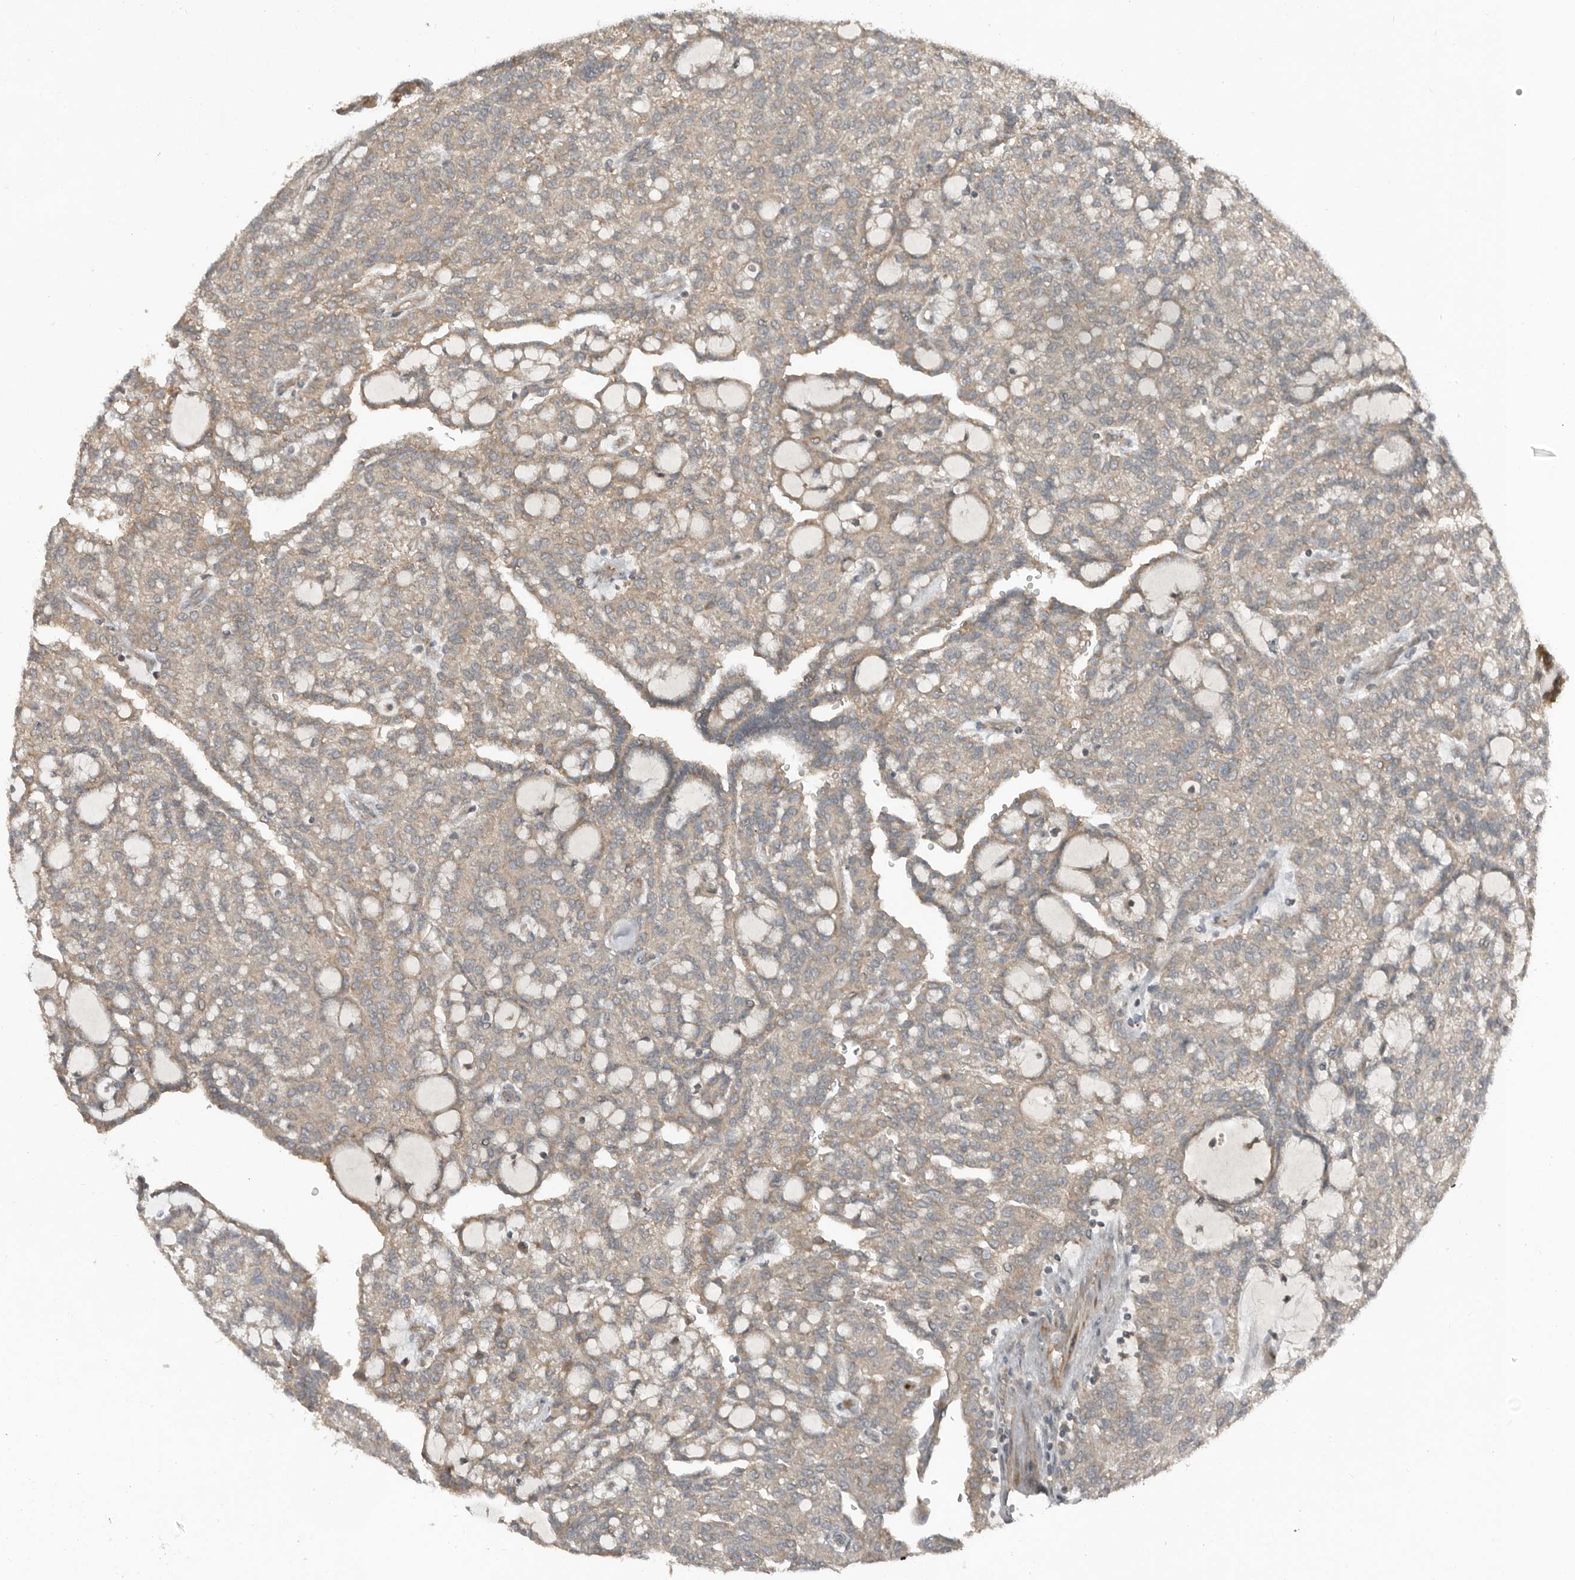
{"staining": {"intensity": "weak", "quantity": ">75%", "location": "cytoplasmic/membranous"}, "tissue": "renal cancer", "cell_type": "Tumor cells", "image_type": "cancer", "snomed": [{"axis": "morphology", "description": "Adenocarcinoma, NOS"}, {"axis": "topography", "description": "Kidney"}], "caption": "Renal adenocarcinoma stained for a protein (brown) displays weak cytoplasmic/membranous positive staining in approximately >75% of tumor cells.", "gene": "SLC6A7", "patient": {"sex": "male", "age": 63}}